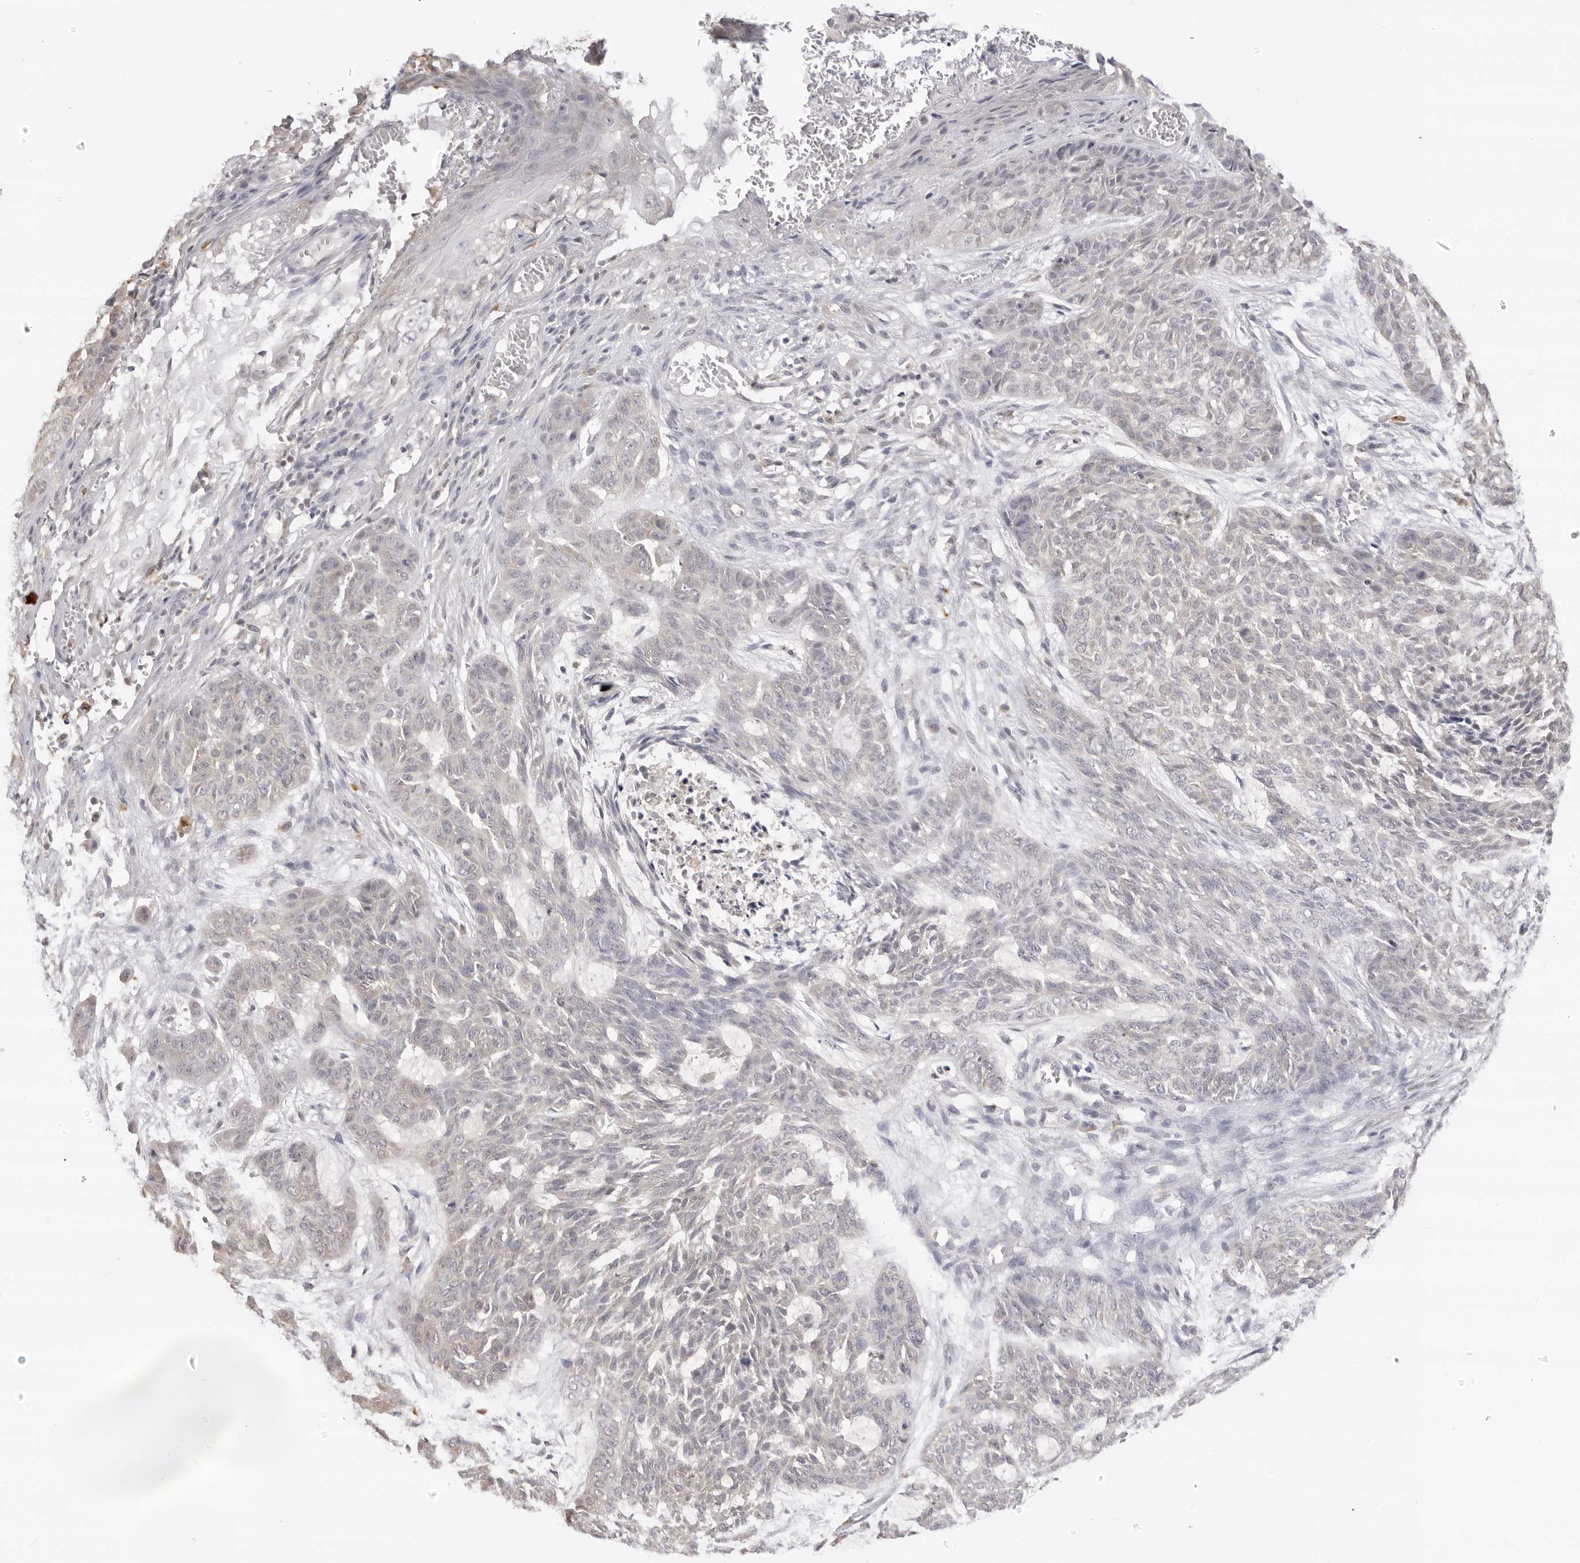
{"staining": {"intensity": "negative", "quantity": "none", "location": "none"}, "tissue": "skin cancer", "cell_type": "Tumor cells", "image_type": "cancer", "snomed": [{"axis": "morphology", "description": "Basal cell carcinoma"}, {"axis": "topography", "description": "Skin"}], "caption": "An immunohistochemistry (IHC) image of skin cancer (basal cell carcinoma) is shown. There is no staining in tumor cells of skin cancer (basal cell carcinoma).", "gene": "FDPS", "patient": {"sex": "female", "age": 64}}